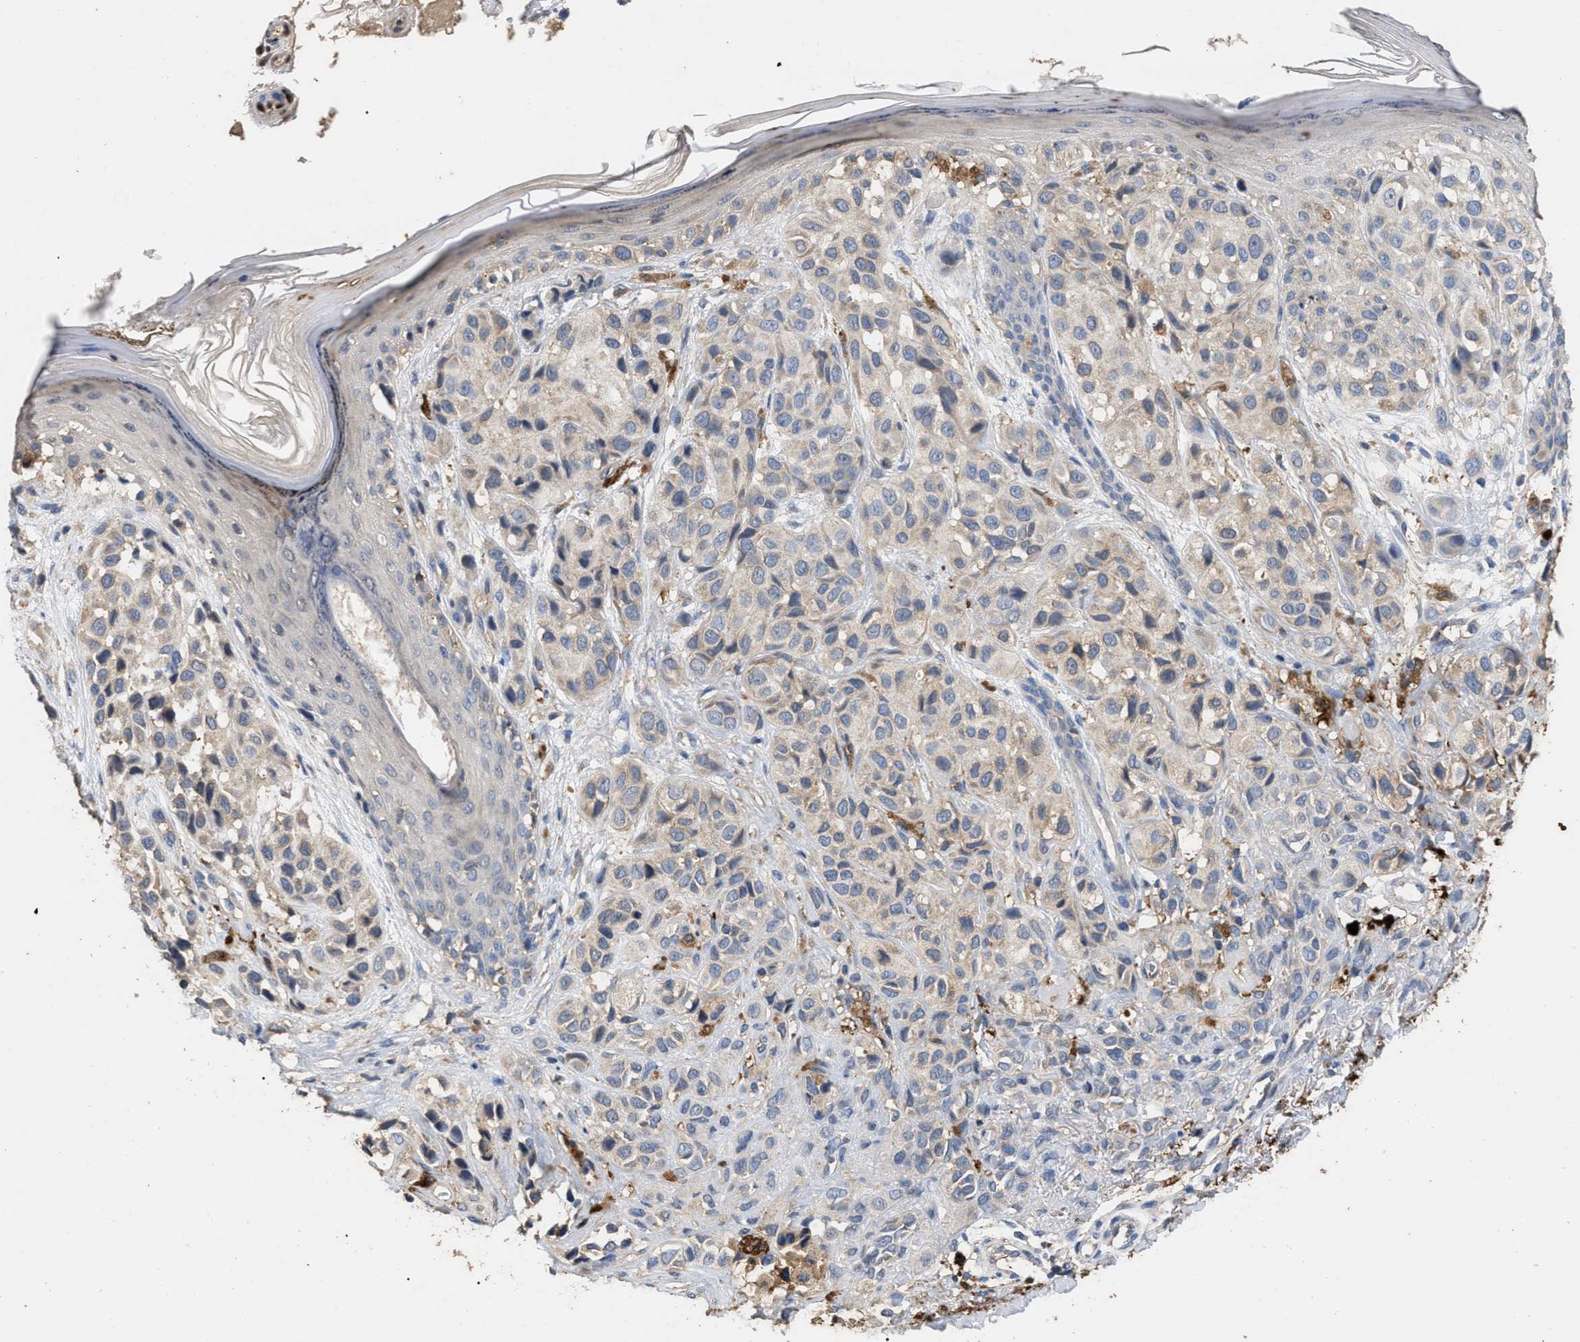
{"staining": {"intensity": "negative", "quantity": "none", "location": "none"}, "tissue": "melanoma", "cell_type": "Tumor cells", "image_type": "cancer", "snomed": [{"axis": "morphology", "description": "Malignant melanoma, NOS"}, {"axis": "topography", "description": "Skin"}], "caption": "This is a micrograph of immunohistochemistry (IHC) staining of malignant melanoma, which shows no positivity in tumor cells.", "gene": "GPR179", "patient": {"sex": "female", "age": 58}}